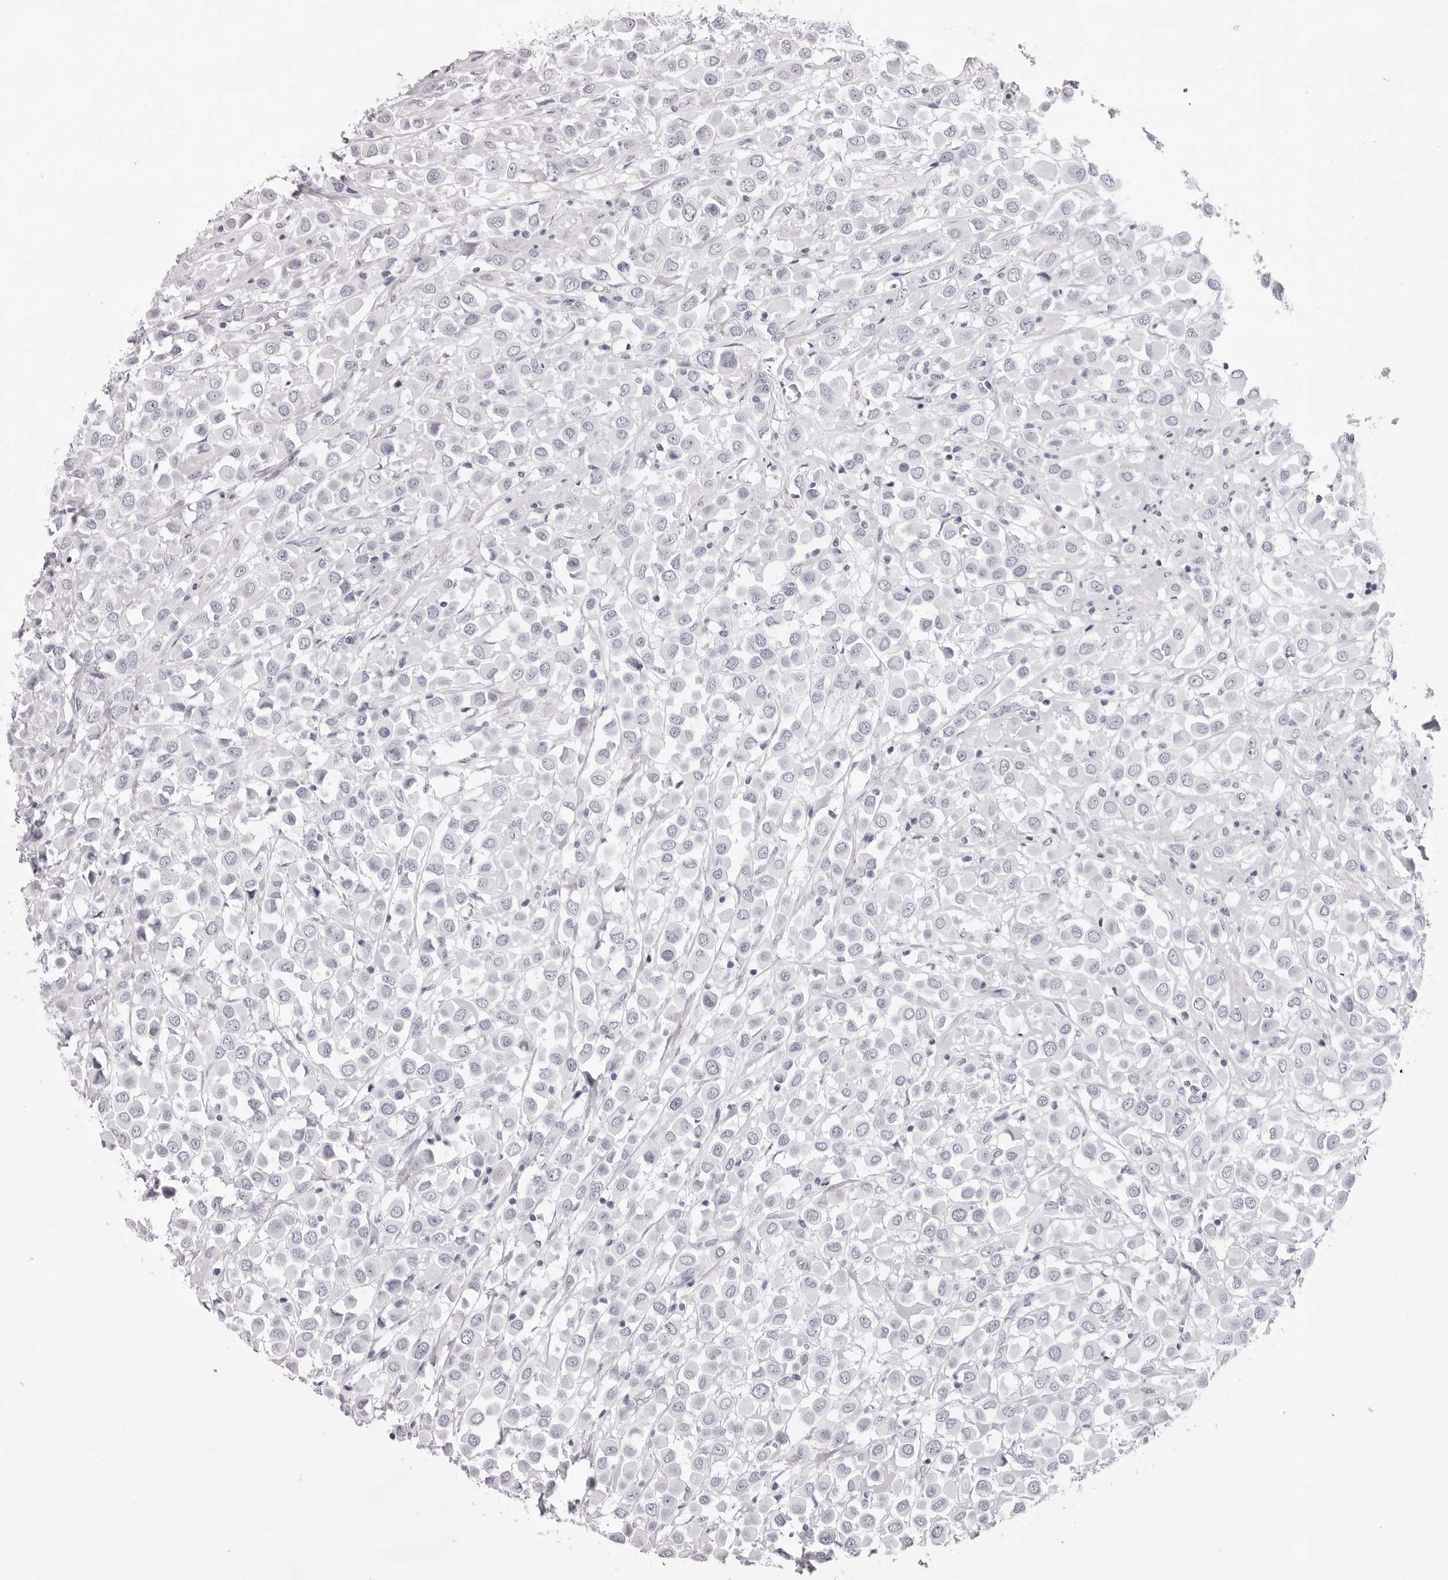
{"staining": {"intensity": "negative", "quantity": "none", "location": "none"}, "tissue": "breast cancer", "cell_type": "Tumor cells", "image_type": "cancer", "snomed": [{"axis": "morphology", "description": "Duct carcinoma"}, {"axis": "topography", "description": "Breast"}], "caption": "An immunohistochemistry (IHC) image of breast cancer (invasive ductal carcinoma) is shown. There is no staining in tumor cells of breast cancer (invasive ductal carcinoma). (DAB immunohistochemistry with hematoxylin counter stain).", "gene": "SMIM2", "patient": {"sex": "female", "age": 61}}